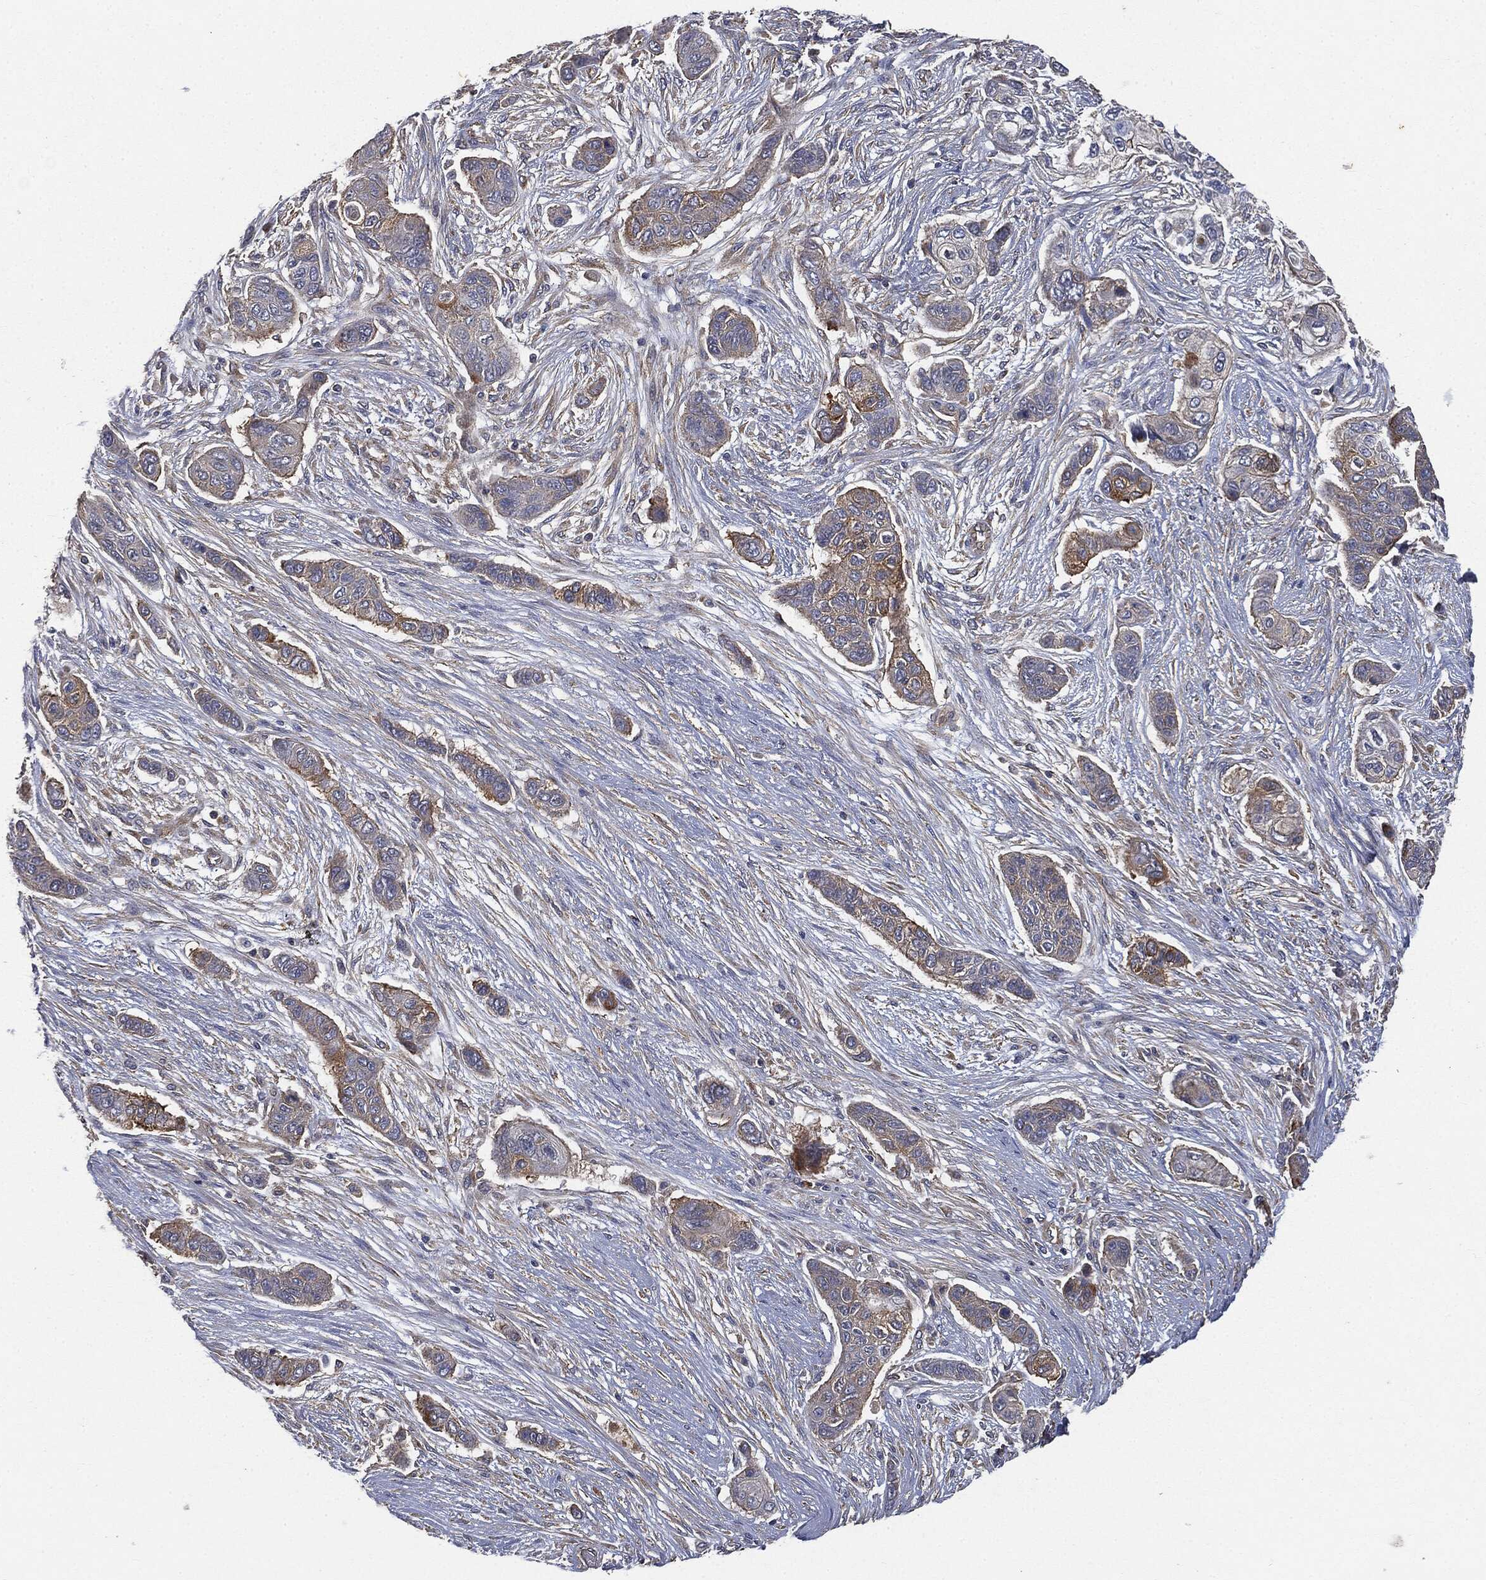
{"staining": {"intensity": "moderate", "quantity": "<25%", "location": "cytoplasmic/membranous"}, "tissue": "lung cancer", "cell_type": "Tumor cells", "image_type": "cancer", "snomed": [{"axis": "morphology", "description": "Squamous cell carcinoma, NOS"}, {"axis": "topography", "description": "Lung"}], "caption": "Lung cancer (squamous cell carcinoma) tissue displays moderate cytoplasmic/membranous staining in approximately <25% of tumor cells", "gene": "EPS15L1", "patient": {"sex": "male", "age": 69}}